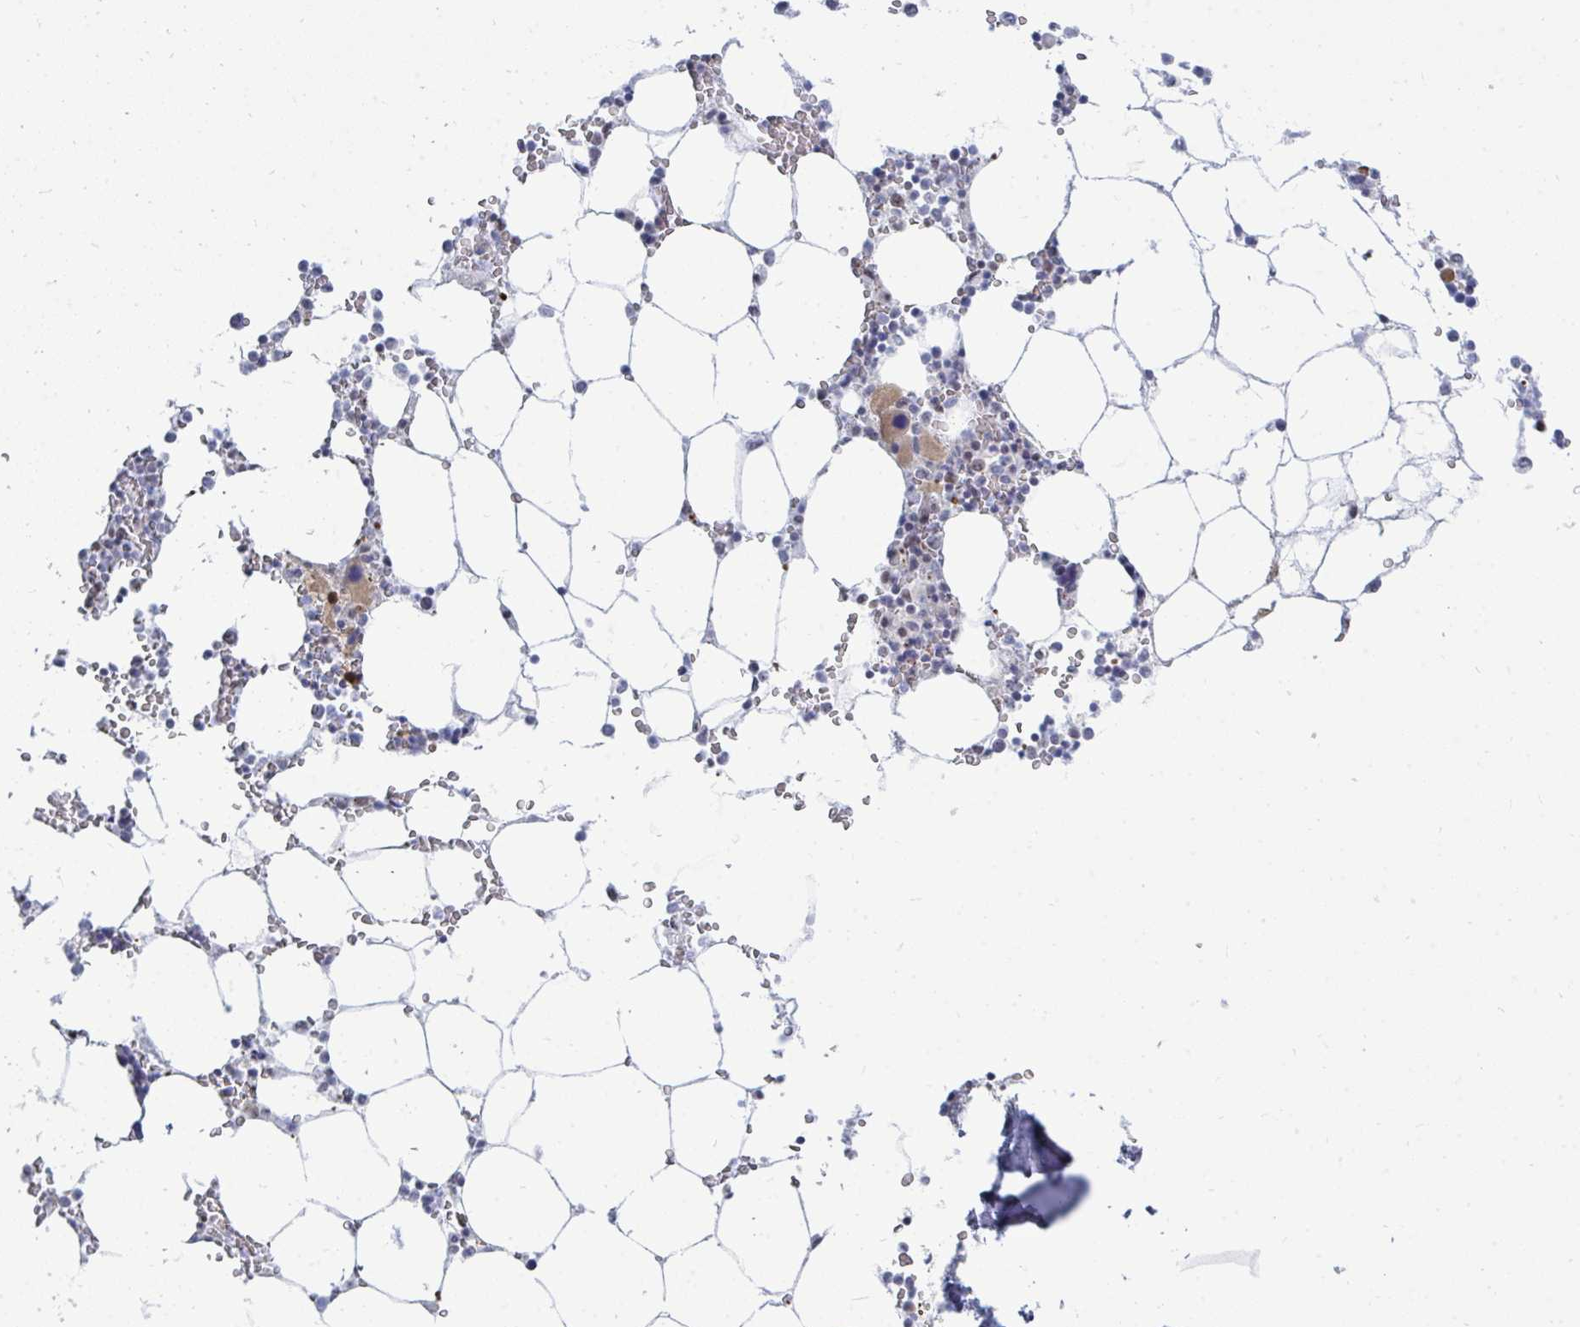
{"staining": {"intensity": "moderate", "quantity": "<25%", "location": "nuclear"}, "tissue": "bone marrow", "cell_type": "Hematopoietic cells", "image_type": "normal", "snomed": [{"axis": "morphology", "description": "Normal tissue, NOS"}, {"axis": "topography", "description": "Bone marrow"}], "caption": "High-power microscopy captured an immunohistochemistry photomicrograph of unremarkable bone marrow, revealing moderate nuclear expression in approximately <25% of hematopoietic cells.", "gene": "TRIP12", "patient": {"sex": "male", "age": 64}}